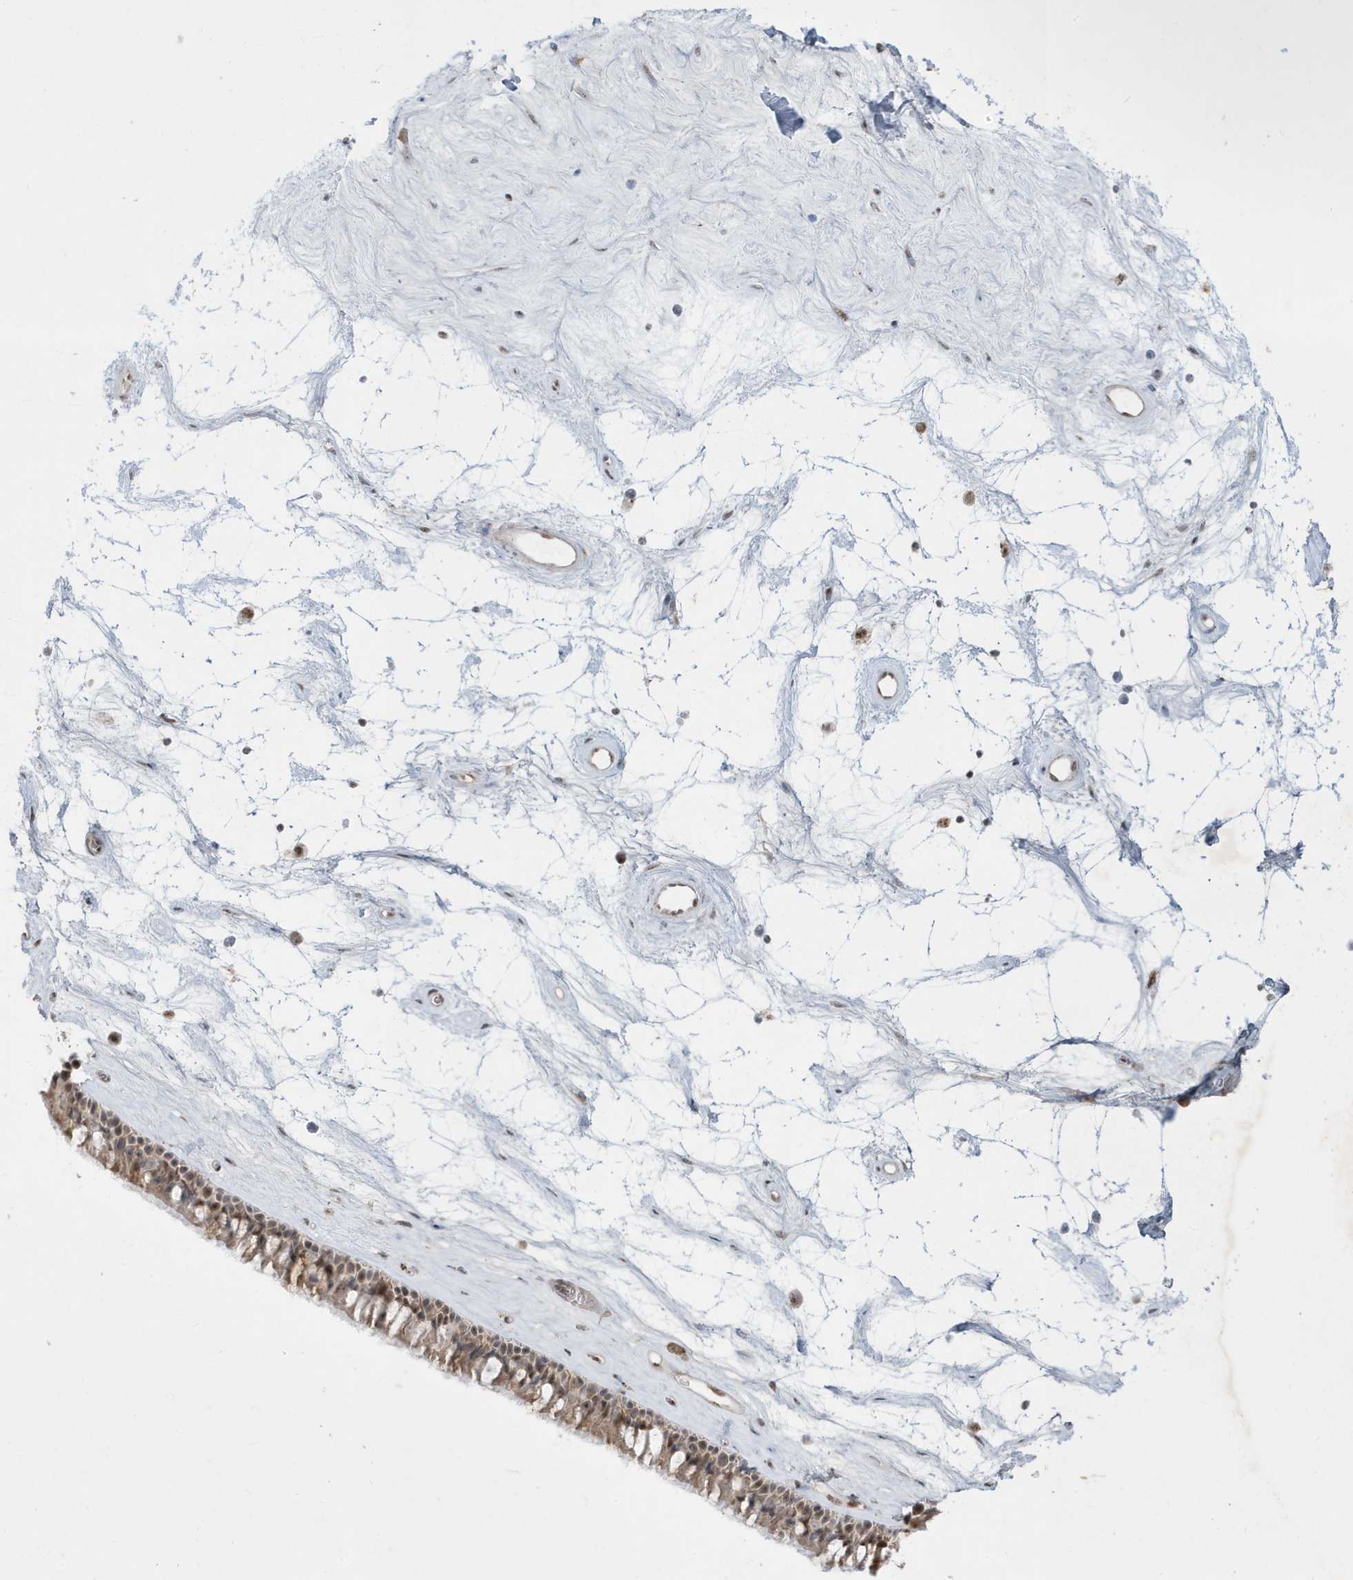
{"staining": {"intensity": "moderate", "quantity": "25%-75%", "location": "cytoplasmic/membranous"}, "tissue": "nasopharynx", "cell_type": "Respiratory epithelial cells", "image_type": "normal", "snomed": [{"axis": "morphology", "description": "Normal tissue, NOS"}, {"axis": "topography", "description": "Nasopharynx"}], "caption": "Immunohistochemistry (IHC) staining of benign nasopharynx, which exhibits medium levels of moderate cytoplasmic/membranous expression in approximately 25%-75% of respiratory epithelial cells indicating moderate cytoplasmic/membranous protein expression. The staining was performed using DAB (3,3'-diaminobenzidine) (brown) for protein detection and nuclei were counterstained in hematoxylin (blue).", "gene": "FNDC1", "patient": {"sex": "male", "age": 64}}